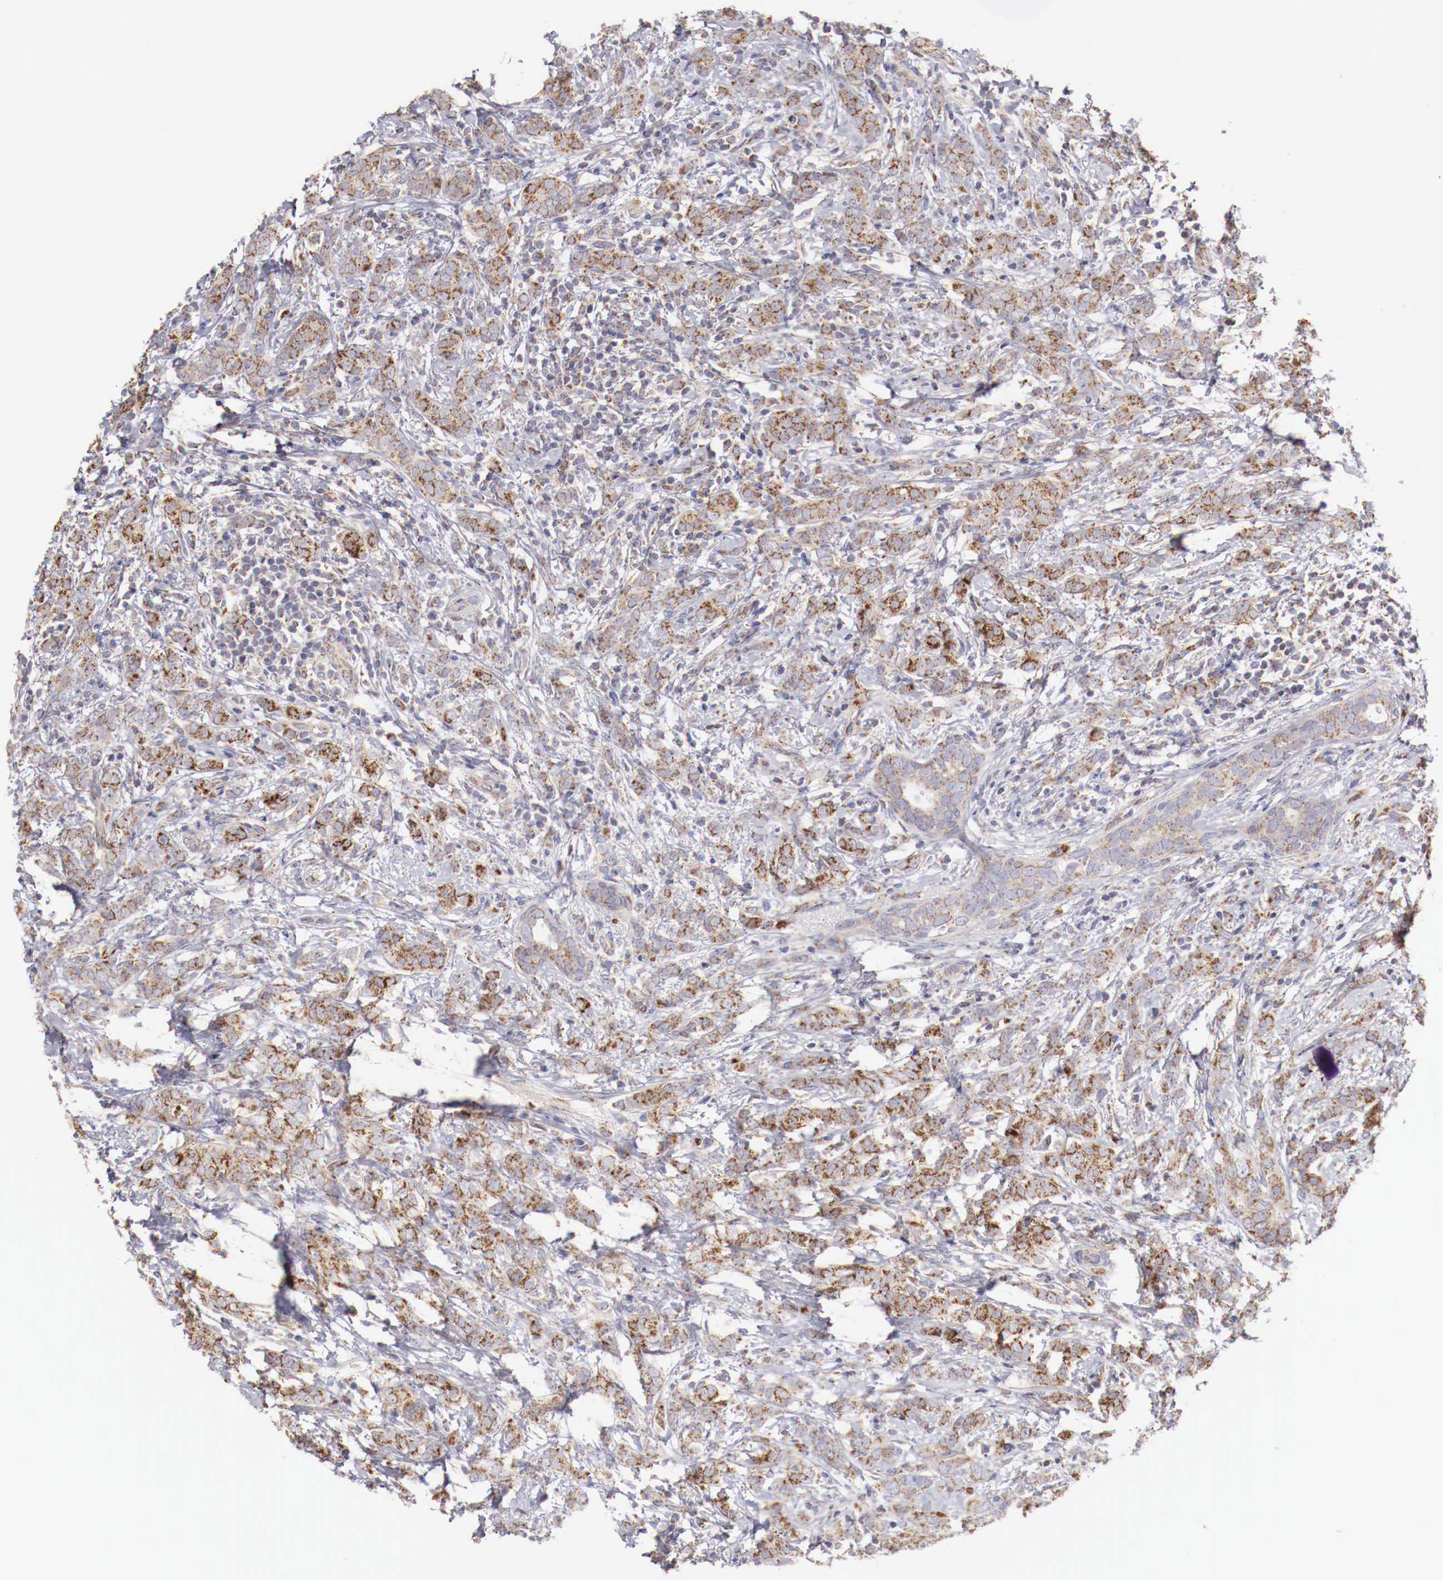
{"staining": {"intensity": "moderate", "quantity": ">75%", "location": "cytoplasmic/membranous"}, "tissue": "breast cancer", "cell_type": "Tumor cells", "image_type": "cancer", "snomed": [{"axis": "morphology", "description": "Duct carcinoma"}, {"axis": "topography", "description": "Breast"}], "caption": "Breast infiltrating ductal carcinoma tissue demonstrates moderate cytoplasmic/membranous expression in about >75% of tumor cells, visualized by immunohistochemistry.", "gene": "XPNPEP3", "patient": {"sex": "female", "age": 53}}